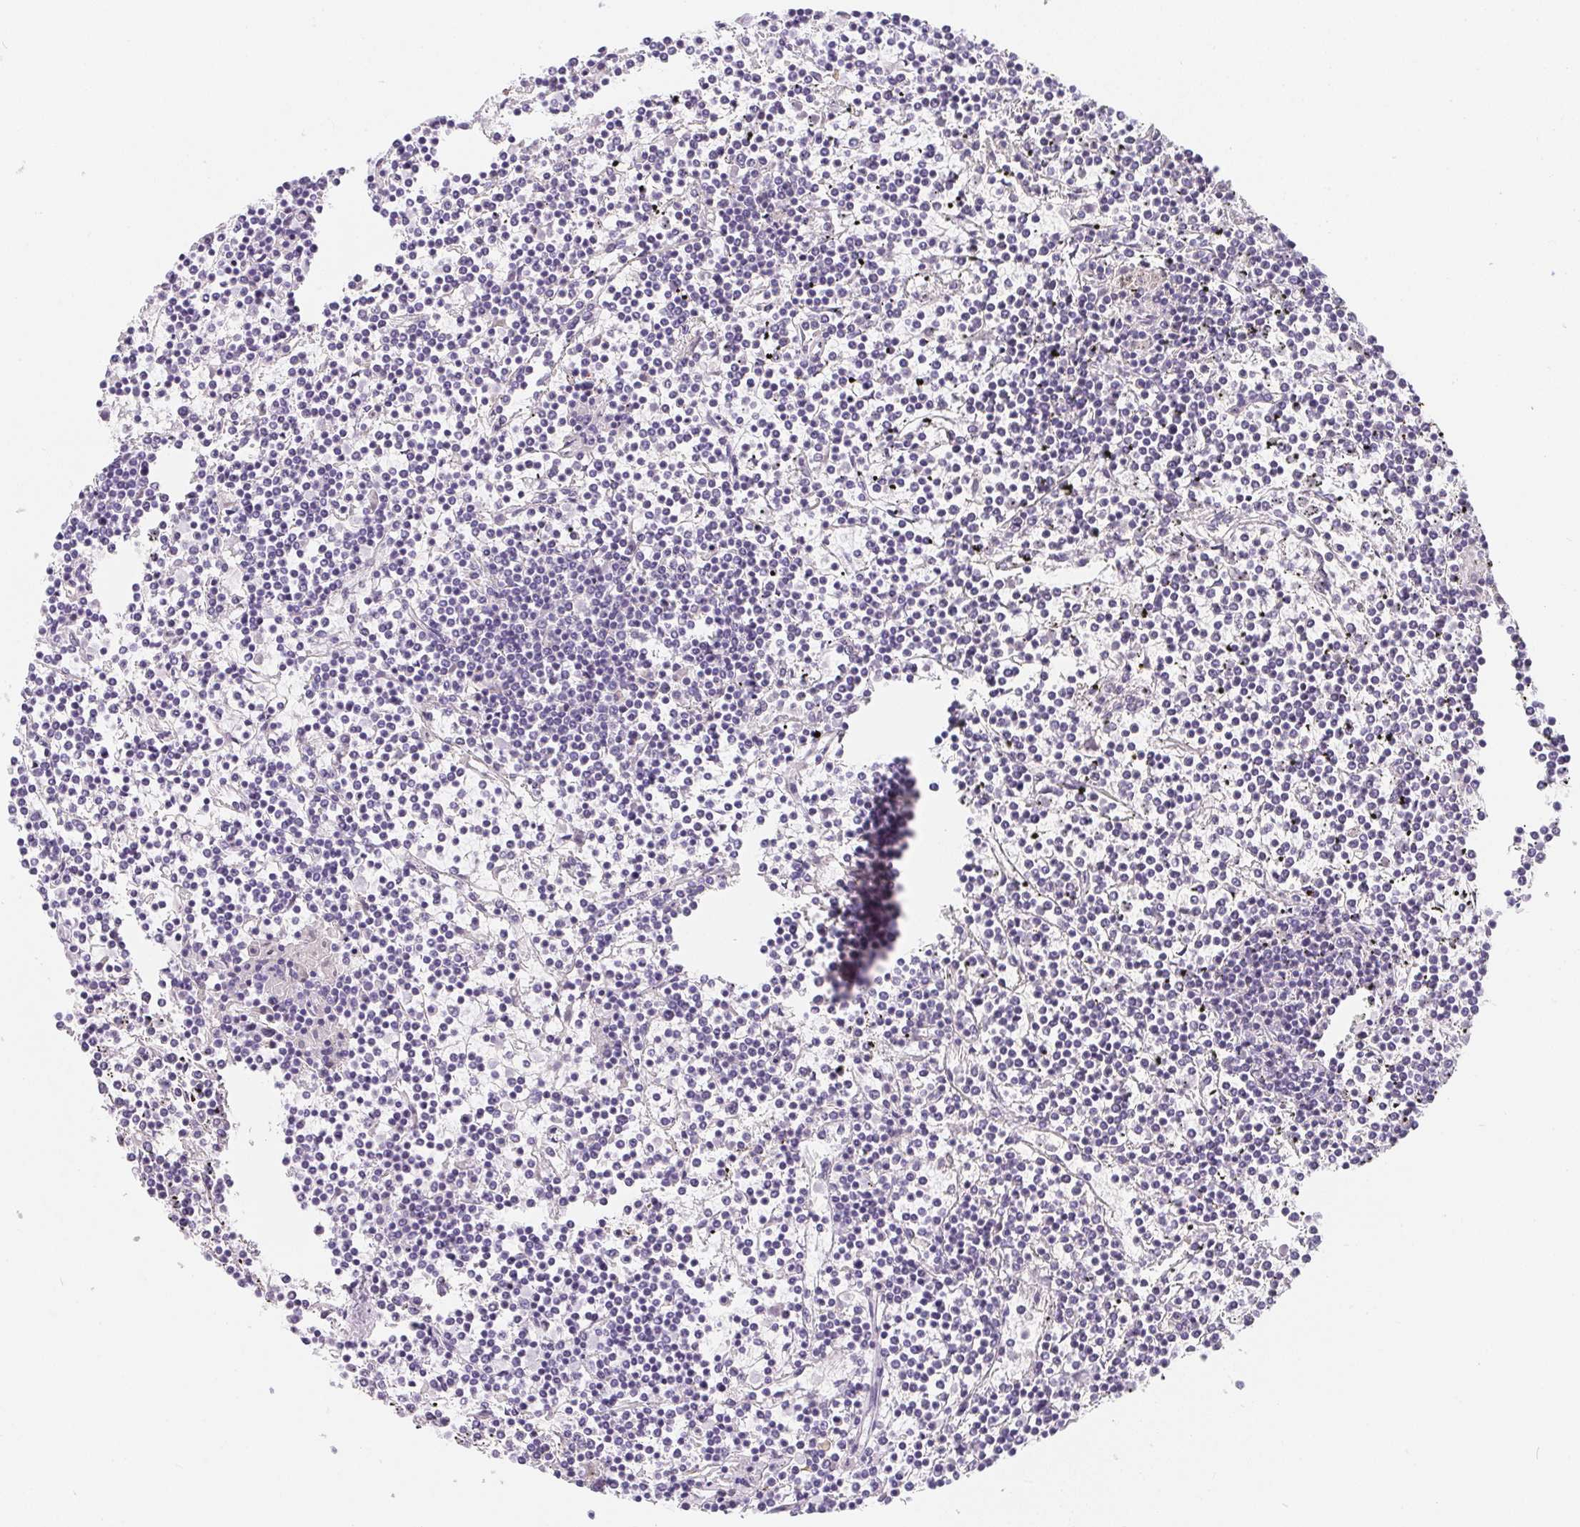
{"staining": {"intensity": "negative", "quantity": "none", "location": "none"}, "tissue": "lymphoma", "cell_type": "Tumor cells", "image_type": "cancer", "snomed": [{"axis": "morphology", "description": "Malignant lymphoma, non-Hodgkin's type, Low grade"}, {"axis": "topography", "description": "Spleen"}], "caption": "Human lymphoma stained for a protein using immunohistochemistry exhibits no positivity in tumor cells.", "gene": "MAP1A", "patient": {"sex": "female", "age": 19}}